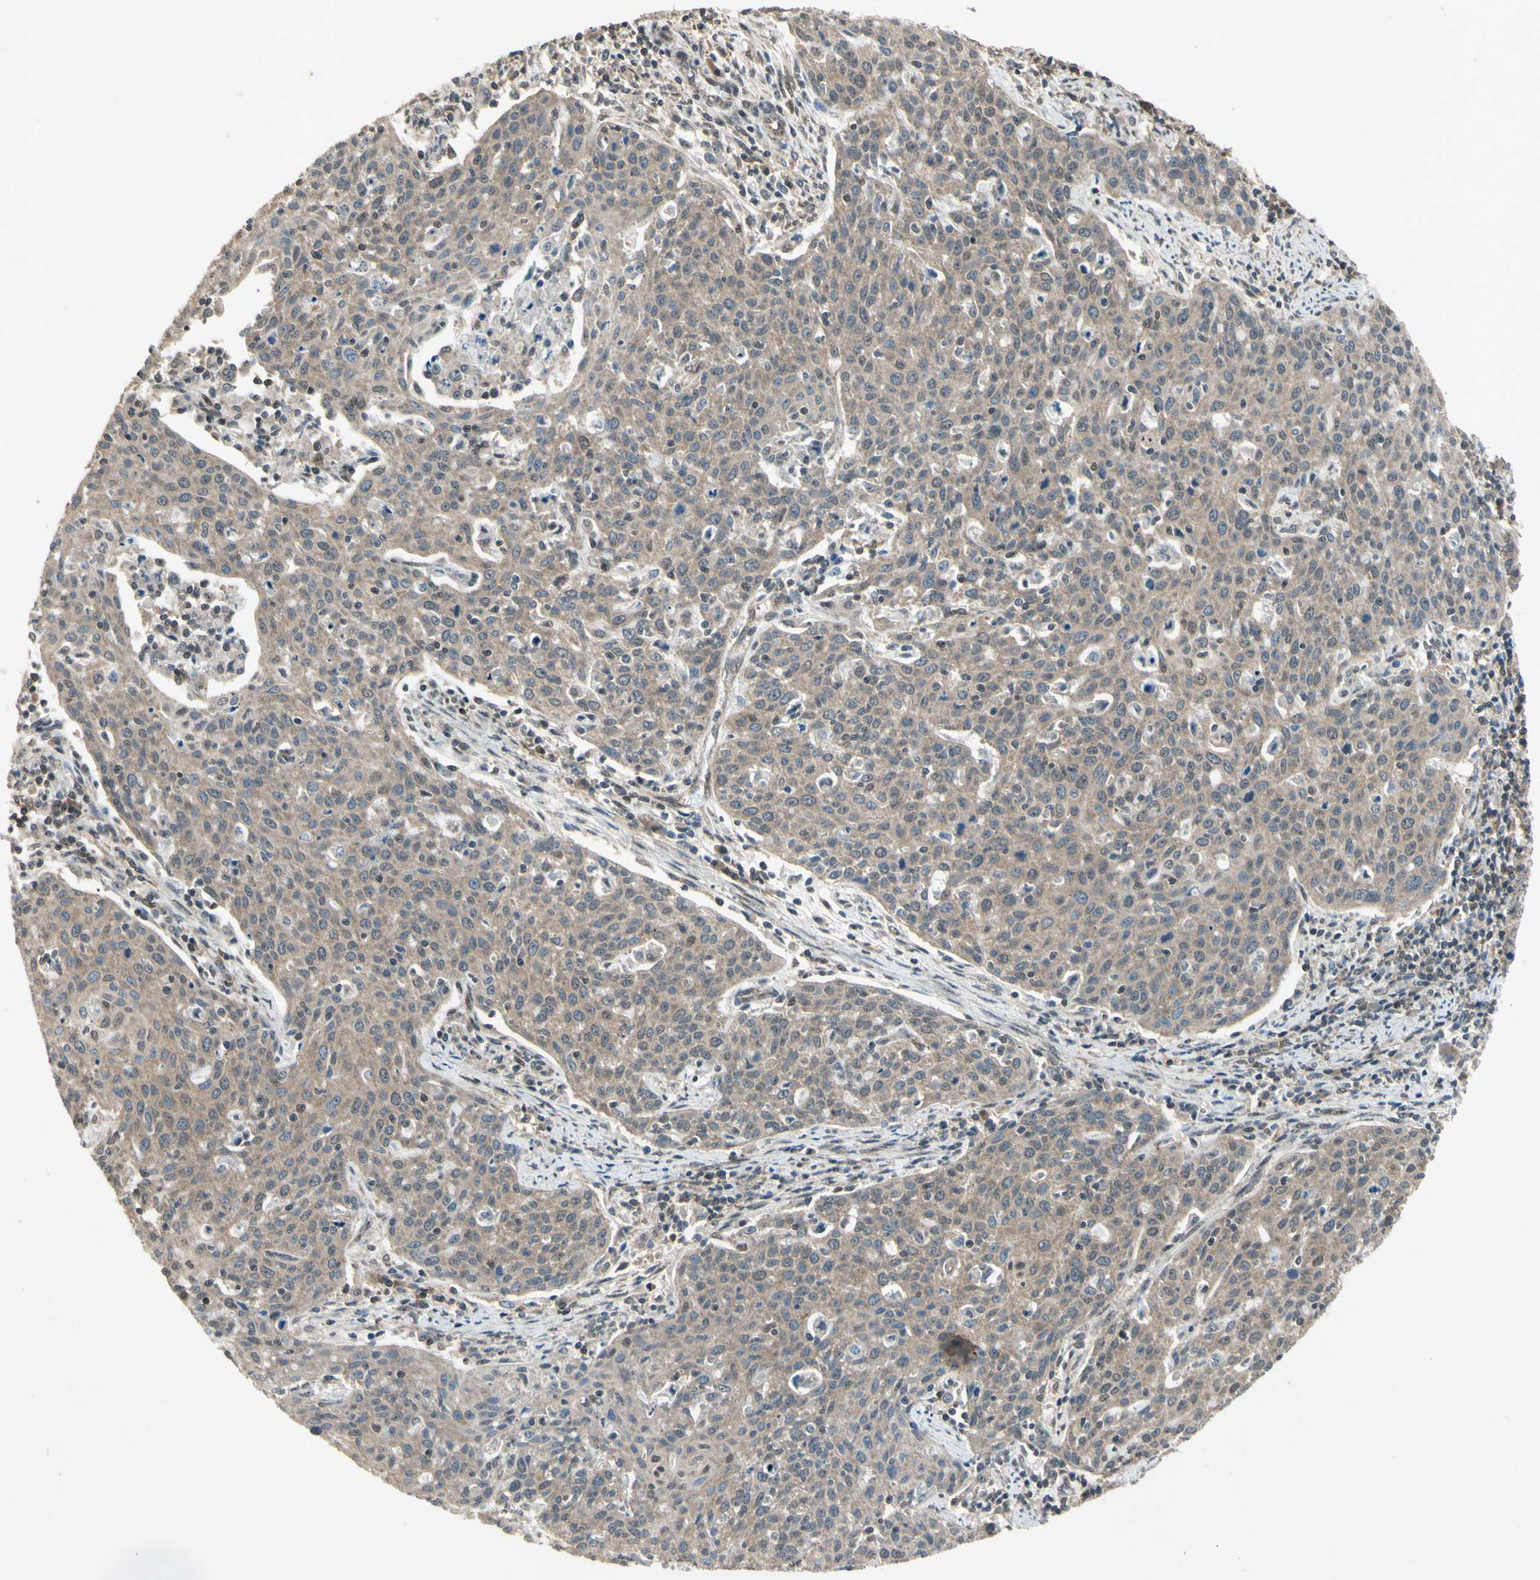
{"staining": {"intensity": "weak", "quantity": ">75%", "location": "cytoplasmic/membranous"}, "tissue": "cervical cancer", "cell_type": "Tumor cells", "image_type": "cancer", "snomed": [{"axis": "morphology", "description": "Squamous cell carcinoma, NOS"}, {"axis": "topography", "description": "Cervix"}], "caption": "A micrograph showing weak cytoplasmic/membranous positivity in about >75% of tumor cells in squamous cell carcinoma (cervical), as visualized by brown immunohistochemical staining.", "gene": "PSMD5", "patient": {"sex": "female", "age": 38}}